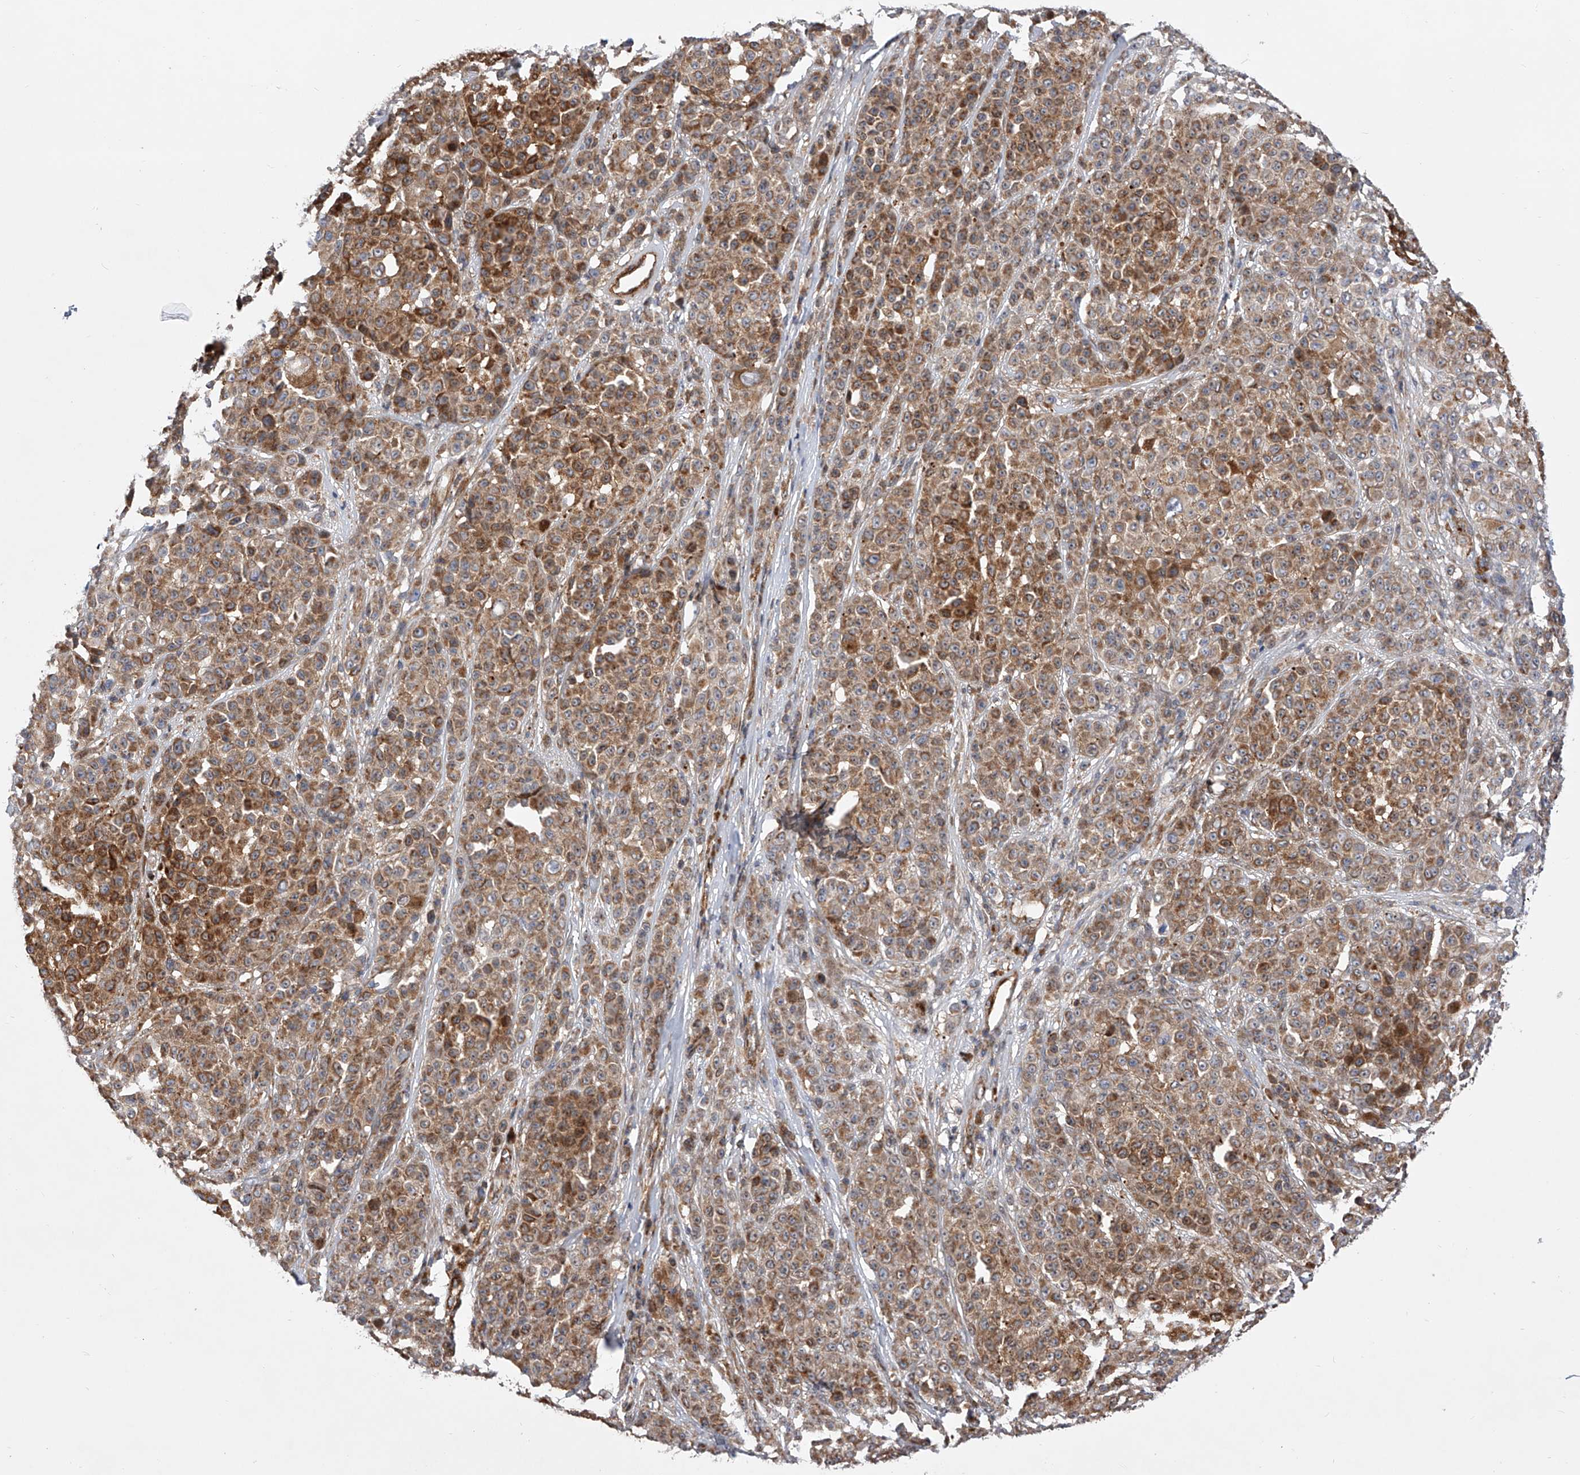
{"staining": {"intensity": "moderate", "quantity": ">75%", "location": "cytoplasmic/membranous"}, "tissue": "melanoma", "cell_type": "Tumor cells", "image_type": "cancer", "snomed": [{"axis": "morphology", "description": "Malignant melanoma, NOS"}, {"axis": "topography", "description": "Skin"}], "caption": "An IHC histopathology image of neoplastic tissue is shown. Protein staining in brown highlights moderate cytoplasmic/membranous positivity in melanoma within tumor cells. Nuclei are stained in blue.", "gene": "PDSS2", "patient": {"sex": "female", "age": 94}}